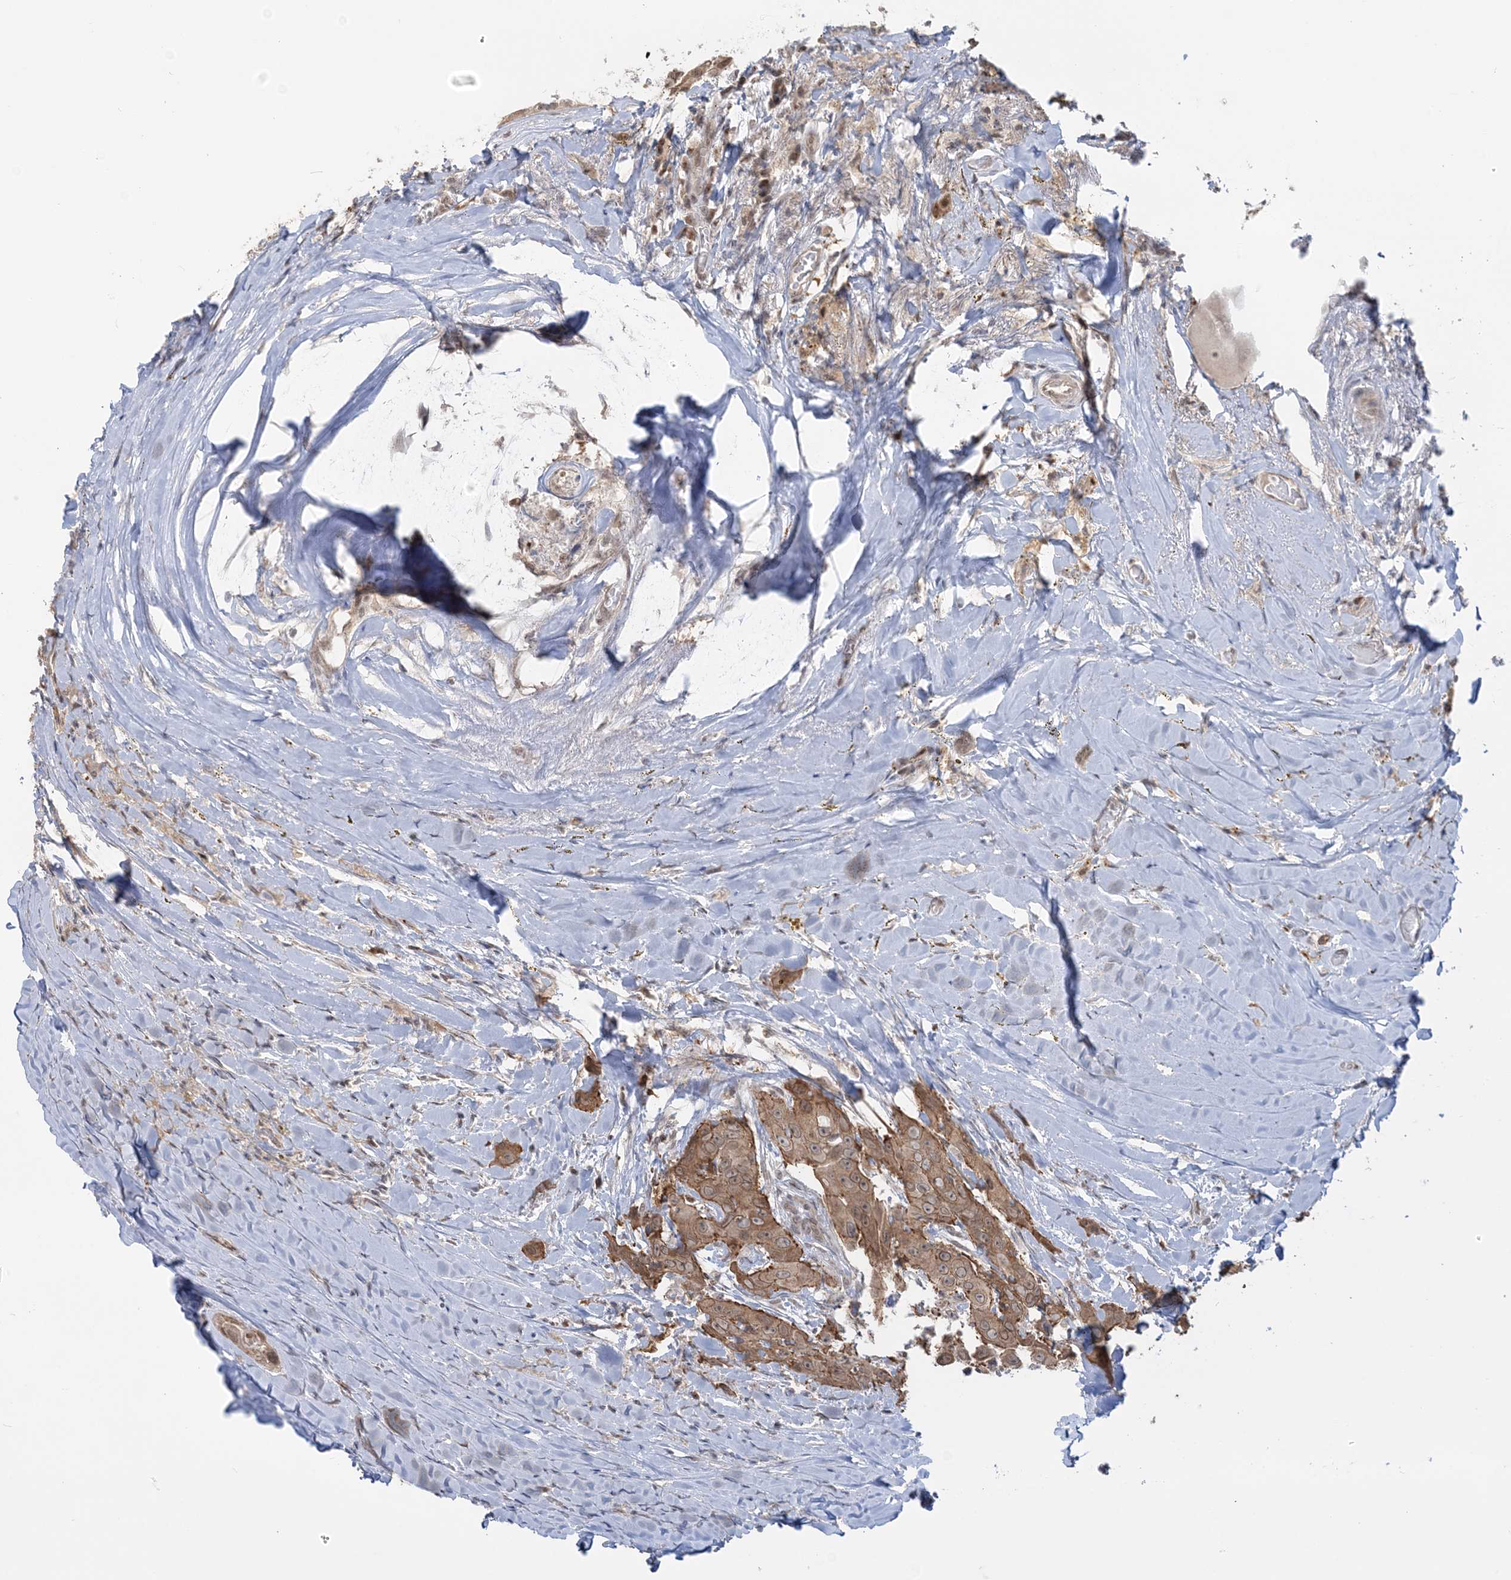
{"staining": {"intensity": "moderate", "quantity": ">75%", "location": "cytoplasmic/membranous"}, "tissue": "head and neck cancer", "cell_type": "Tumor cells", "image_type": "cancer", "snomed": [{"axis": "morphology", "description": "Adenocarcinoma, NOS"}, {"axis": "morphology", "description": "Adenocarcinoma, metastatic, NOS"}, {"axis": "topography", "description": "Head-Neck"}], "caption": "A micrograph showing moderate cytoplasmic/membranous positivity in about >75% of tumor cells in head and neck cancer (adenocarcinoma), as visualized by brown immunohistochemical staining.", "gene": "ZFAND6", "patient": {"sex": "male", "age": 75}}